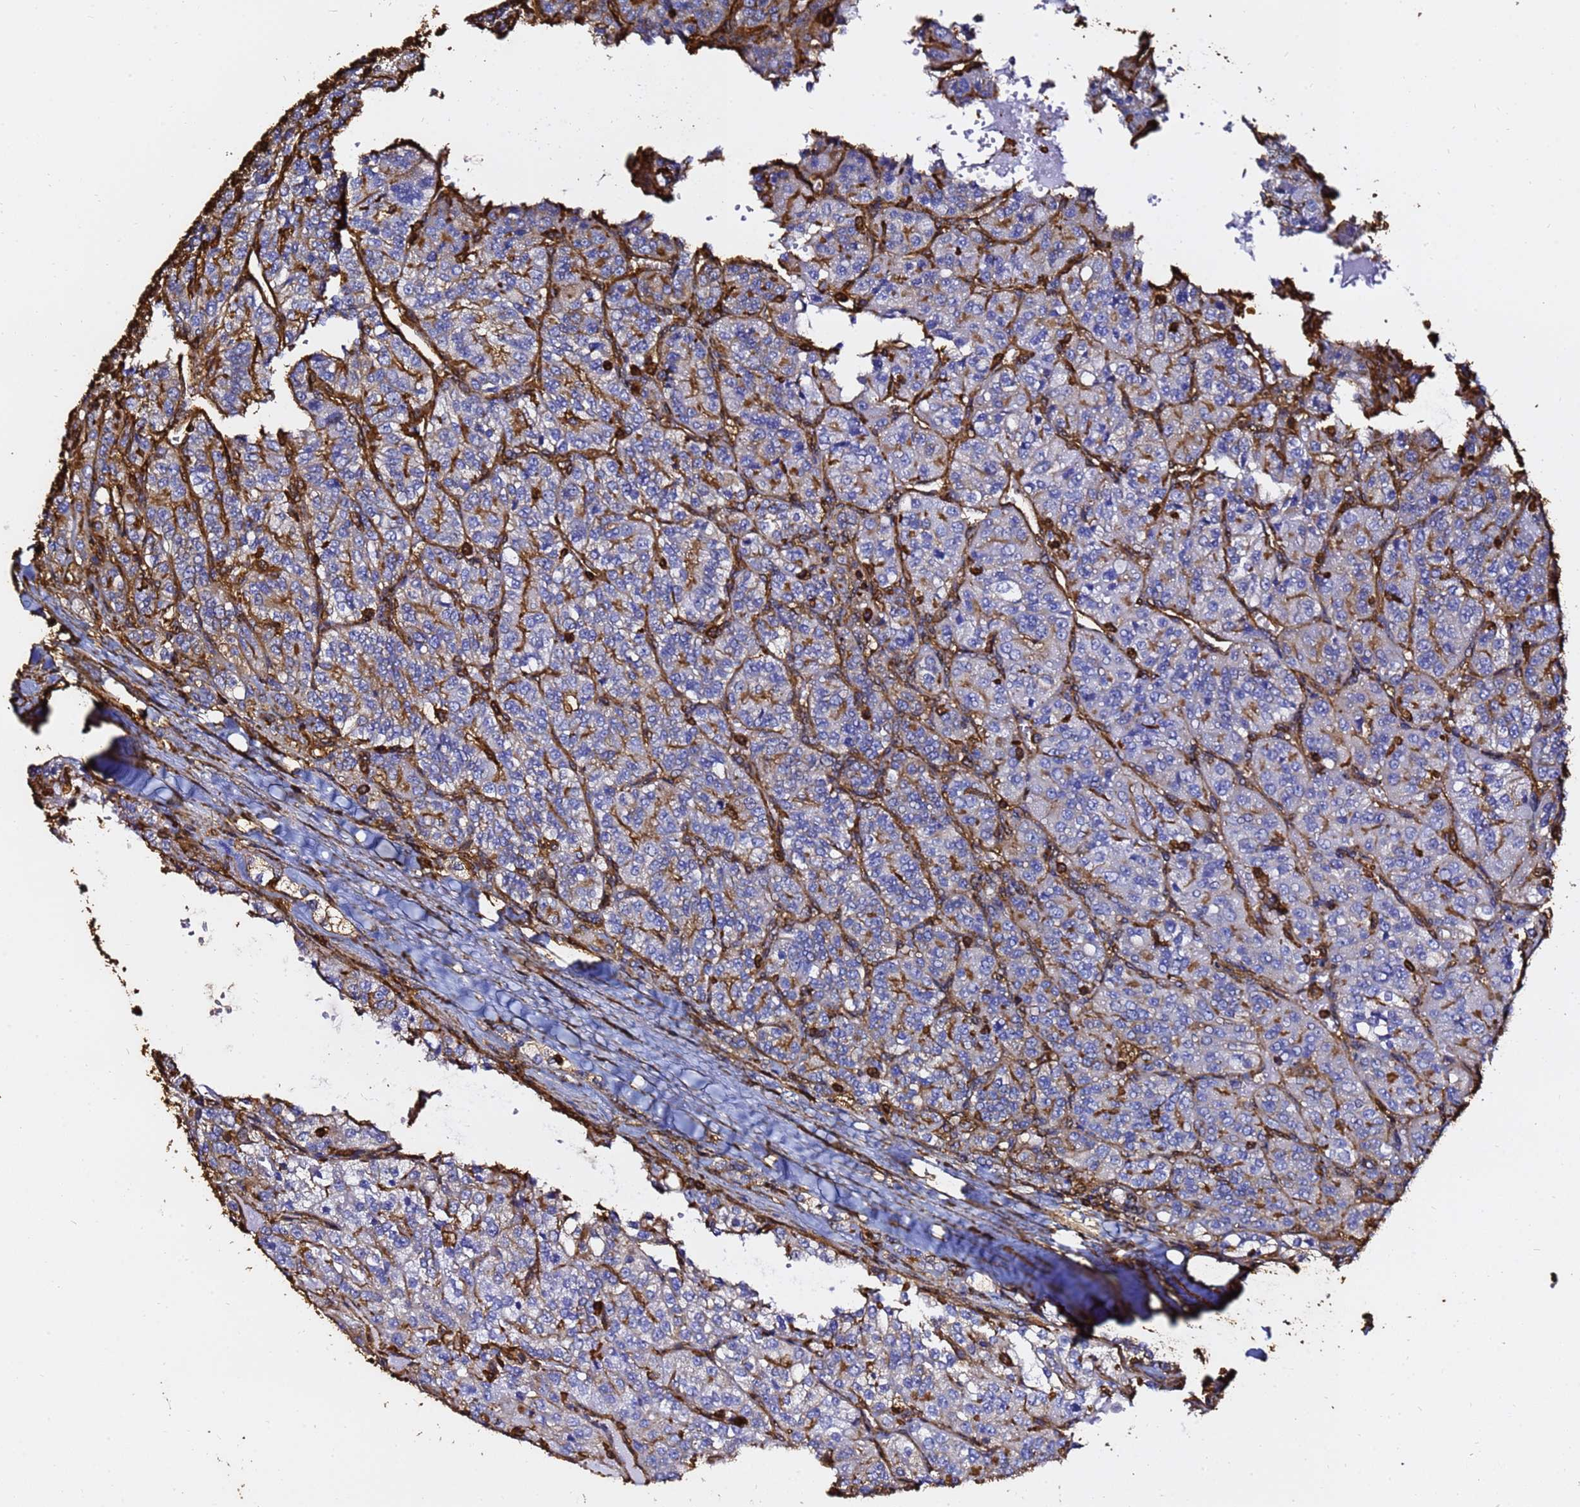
{"staining": {"intensity": "moderate", "quantity": "25%-75%", "location": "cytoplasmic/membranous"}, "tissue": "renal cancer", "cell_type": "Tumor cells", "image_type": "cancer", "snomed": [{"axis": "morphology", "description": "Adenocarcinoma, NOS"}, {"axis": "topography", "description": "Kidney"}], "caption": "High-magnification brightfield microscopy of renal cancer stained with DAB (3,3'-diaminobenzidine) (brown) and counterstained with hematoxylin (blue). tumor cells exhibit moderate cytoplasmic/membranous expression is present in approximately25%-75% of cells. The protein of interest is stained brown, and the nuclei are stained in blue (DAB (3,3'-diaminobenzidine) IHC with brightfield microscopy, high magnification).", "gene": "ACTB", "patient": {"sex": "female", "age": 63}}